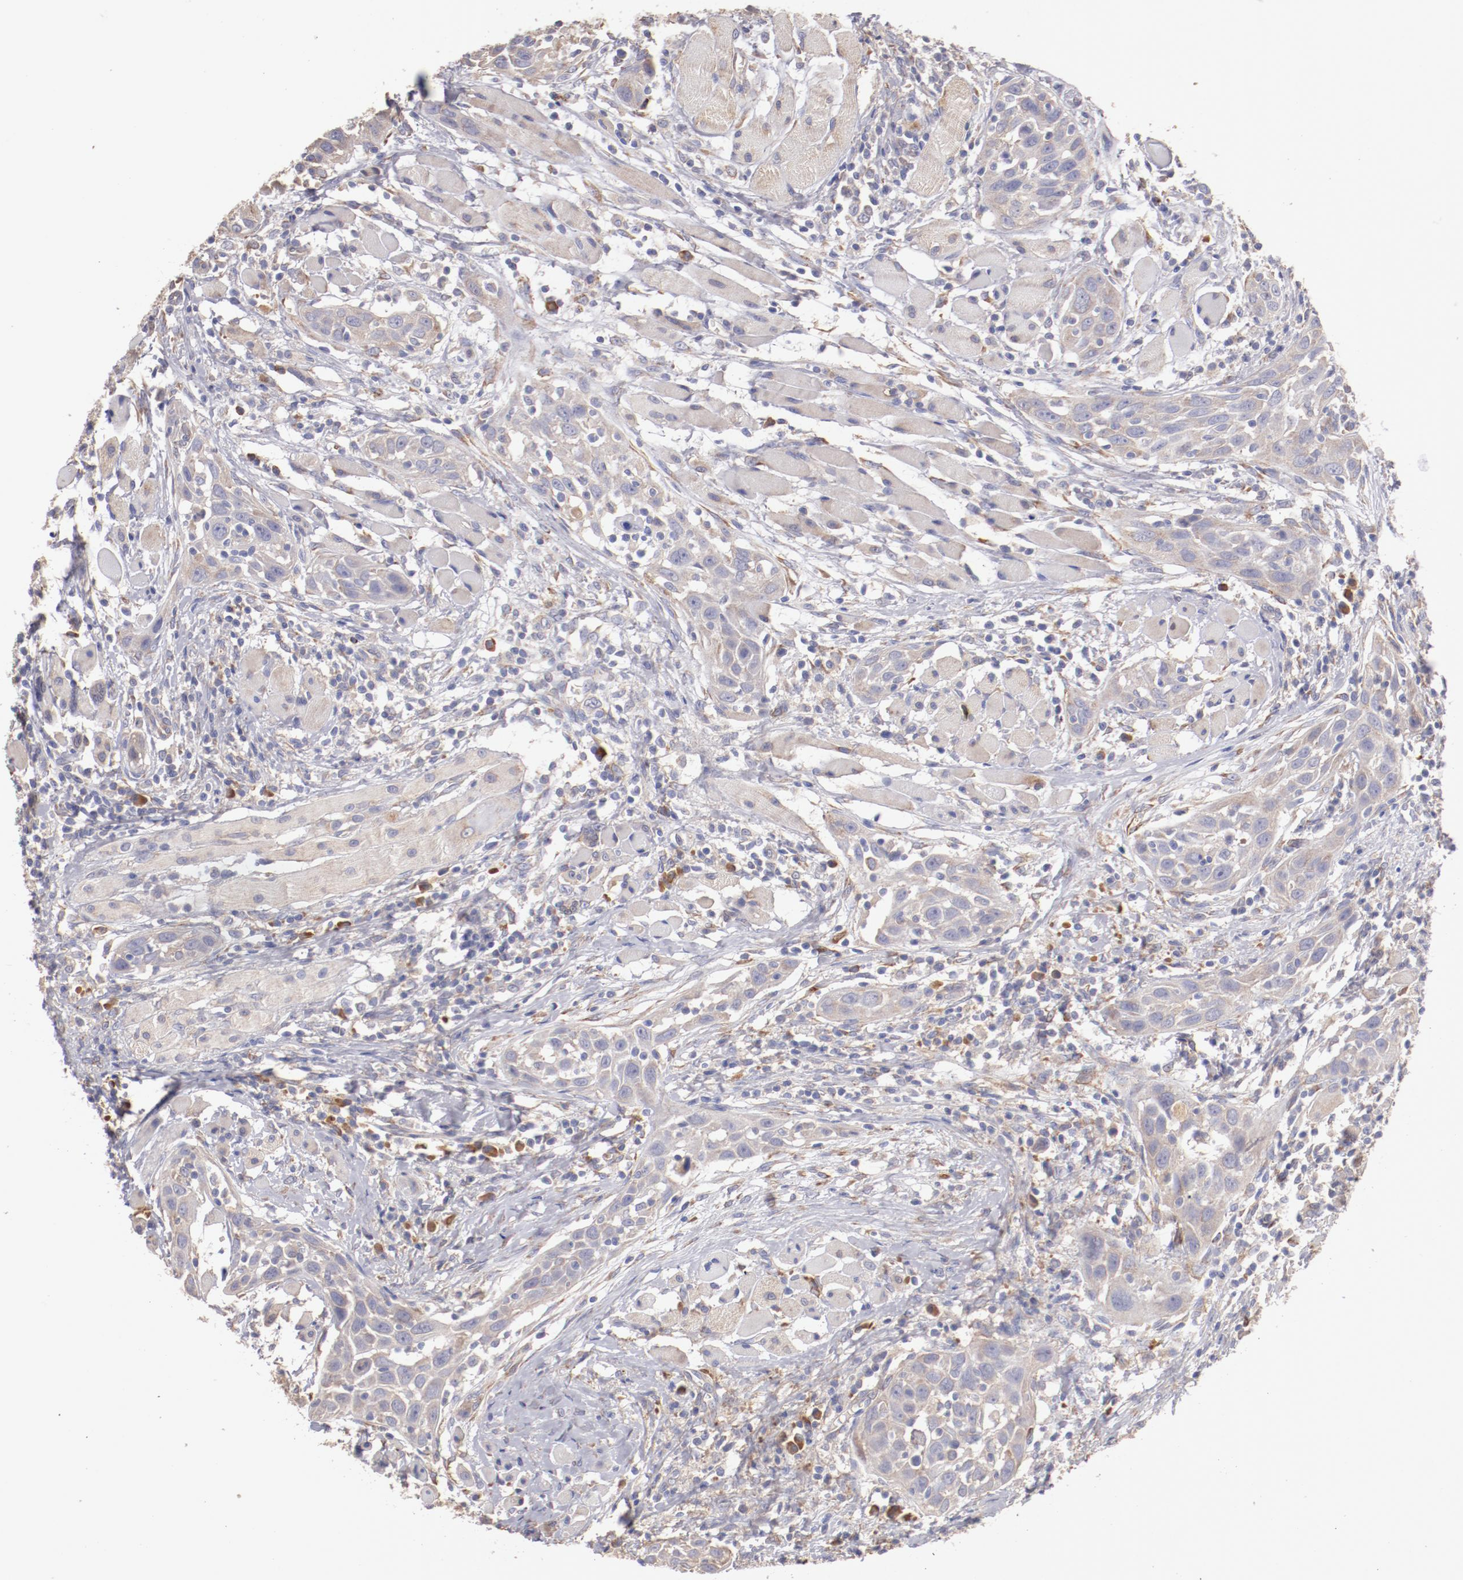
{"staining": {"intensity": "weak", "quantity": "25%-75%", "location": "cytoplasmic/membranous"}, "tissue": "head and neck cancer", "cell_type": "Tumor cells", "image_type": "cancer", "snomed": [{"axis": "morphology", "description": "Squamous cell carcinoma, NOS"}, {"axis": "topography", "description": "Oral tissue"}, {"axis": "topography", "description": "Head-Neck"}], "caption": "Human squamous cell carcinoma (head and neck) stained for a protein (brown) shows weak cytoplasmic/membranous positive staining in approximately 25%-75% of tumor cells.", "gene": "ENTPD5", "patient": {"sex": "female", "age": 50}}